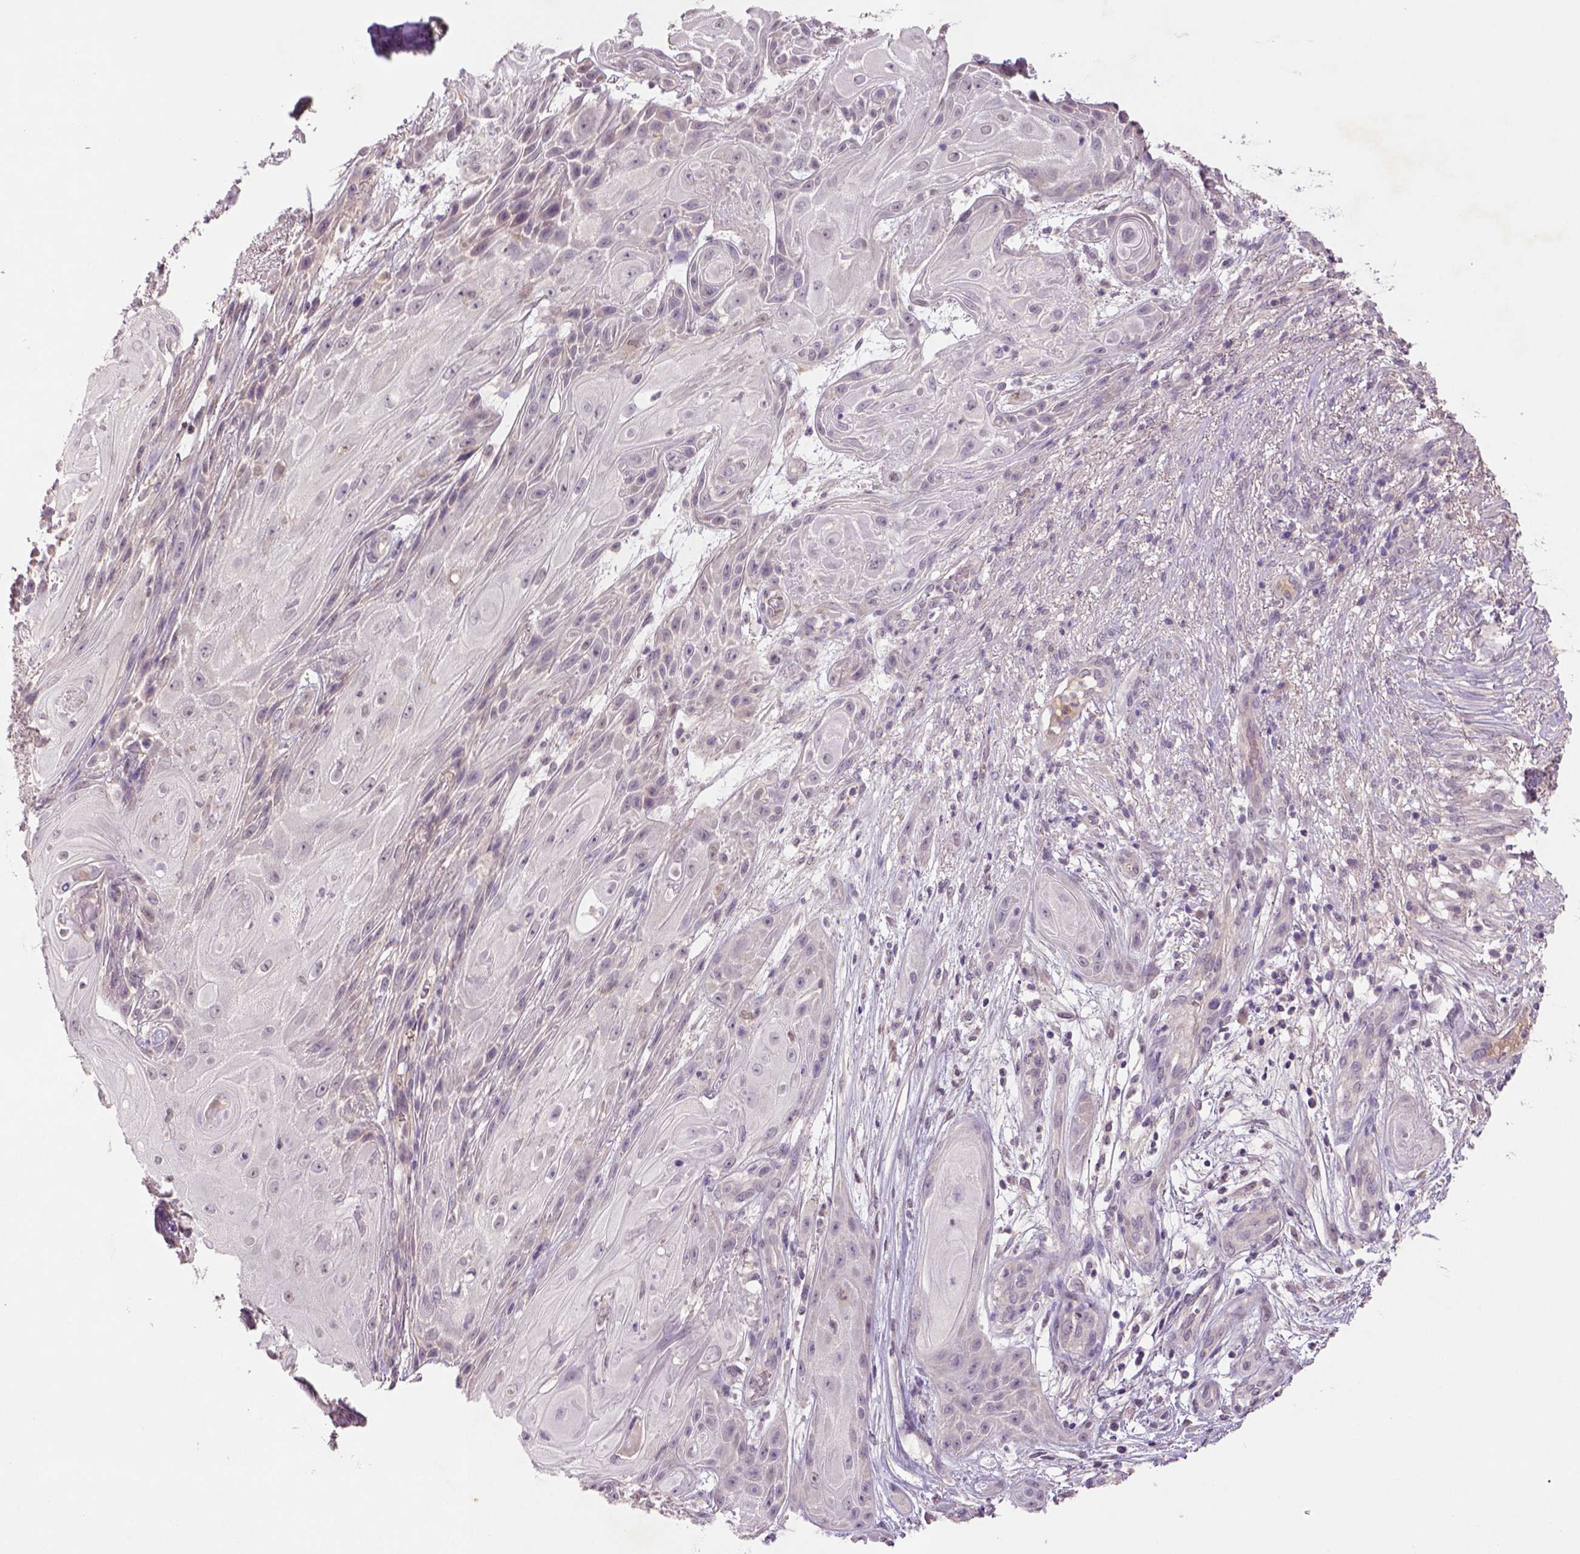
{"staining": {"intensity": "negative", "quantity": "none", "location": "none"}, "tissue": "skin cancer", "cell_type": "Tumor cells", "image_type": "cancer", "snomed": [{"axis": "morphology", "description": "Squamous cell carcinoma, NOS"}, {"axis": "topography", "description": "Skin"}], "caption": "An IHC histopathology image of squamous cell carcinoma (skin) is shown. There is no staining in tumor cells of squamous cell carcinoma (skin).", "gene": "NLGN2", "patient": {"sex": "male", "age": 62}}